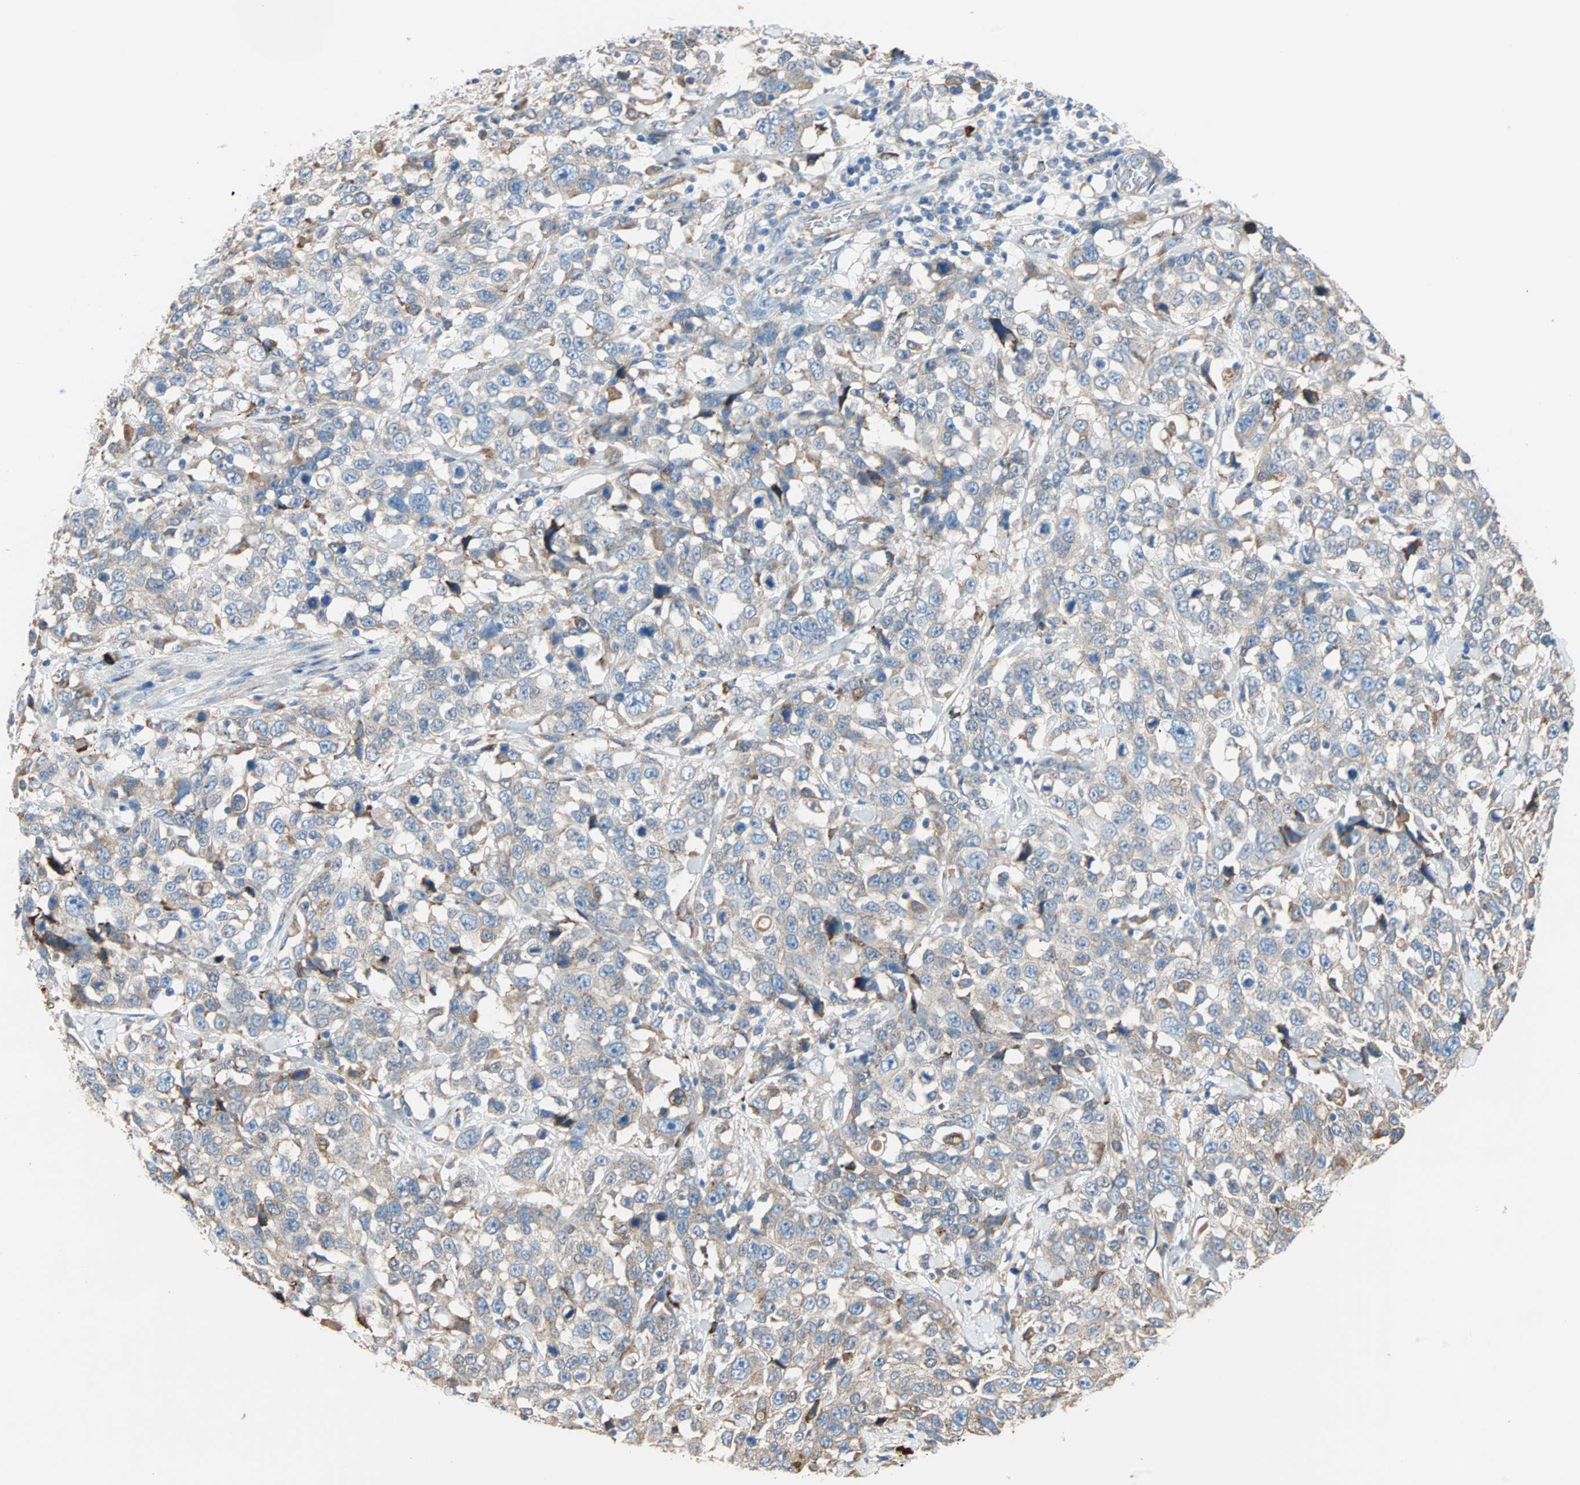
{"staining": {"intensity": "weak", "quantity": ">75%", "location": "cytoplasmic/membranous"}, "tissue": "stomach cancer", "cell_type": "Tumor cells", "image_type": "cancer", "snomed": [{"axis": "morphology", "description": "Normal tissue, NOS"}, {"axis": "morphology", "description": "Adenocarcinoma, NOS"}, {"axis": "topography", "description": "Stomach"}], "caption": "Protein staining exhibits weak cytoplasmic/membranous positivity in approximately >75% of tumor cells in stomach adenocarcinoma. The staining was performed using DAB to visualize the protein expression in brown, while the nuclei were stained in blue with hematoxylin (Magnification: 20x).", "gene": "PLCXD1", "patient": {"sex": "male", "age": 48}}